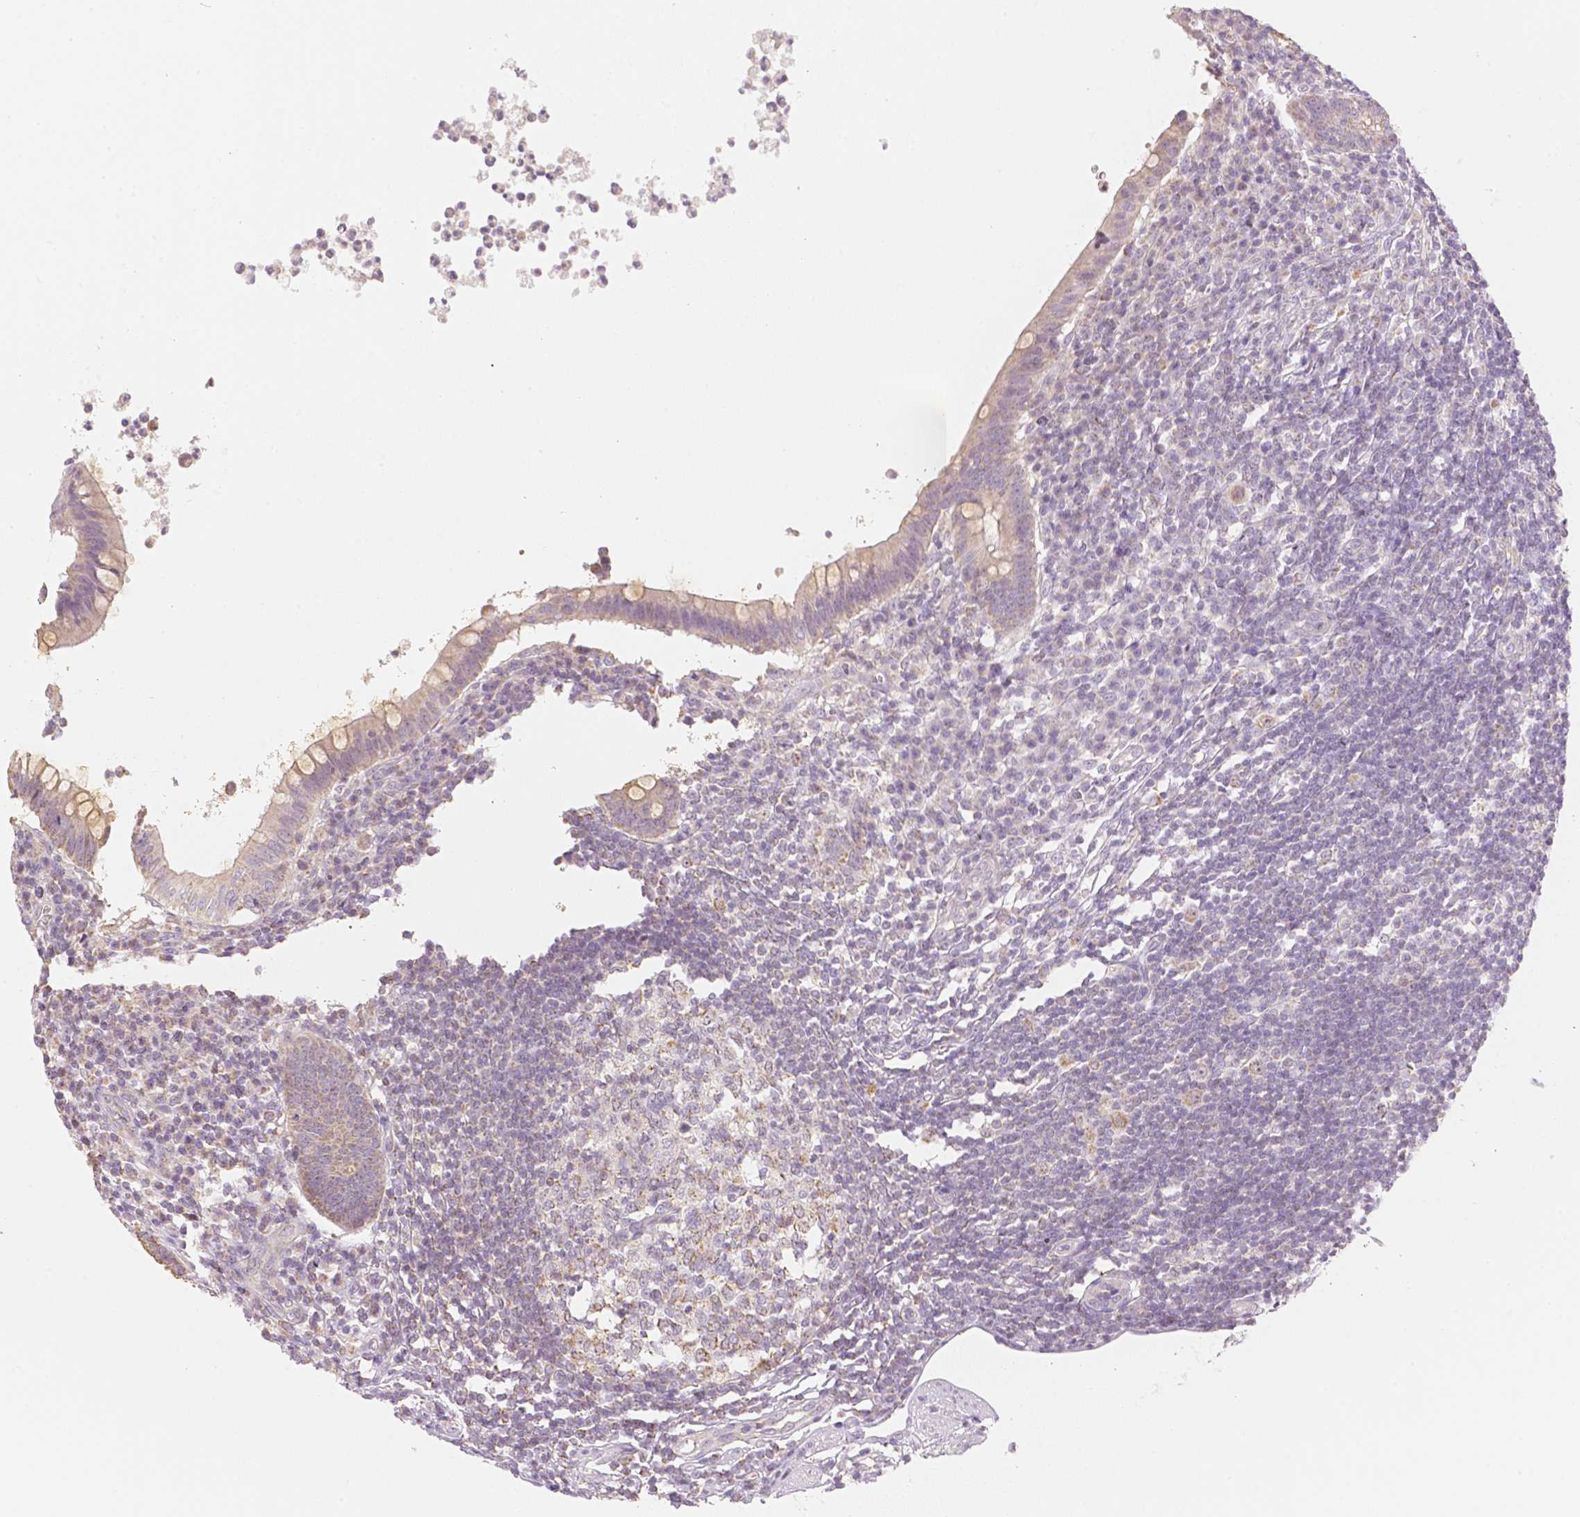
{"staining": {"intensity": "weak", "quantity": ">75%", "location": "cytoplasmic/membranous"}, "tissue": "appendix", "cell_type": "Glandular cells", "image_type": "normal", "snomed": [{"axis": "morphology", "description": "Normal tissue, NOS"}, {"axis": "topography", "description": "Appendix"}], "caption": "IHC of normal appendix demonstrates low levels of weak cytoplasmic/membranous positivity in approximately >75% of glandular cells. The staining is performed using DAB (3,3'-diaminobenzidine) brown chromogen to label protein expression. The nuclei are counter-stained blue using hematoxylin.", "gene": "NVL", "patient": {"sex": "female", "age": 56}}